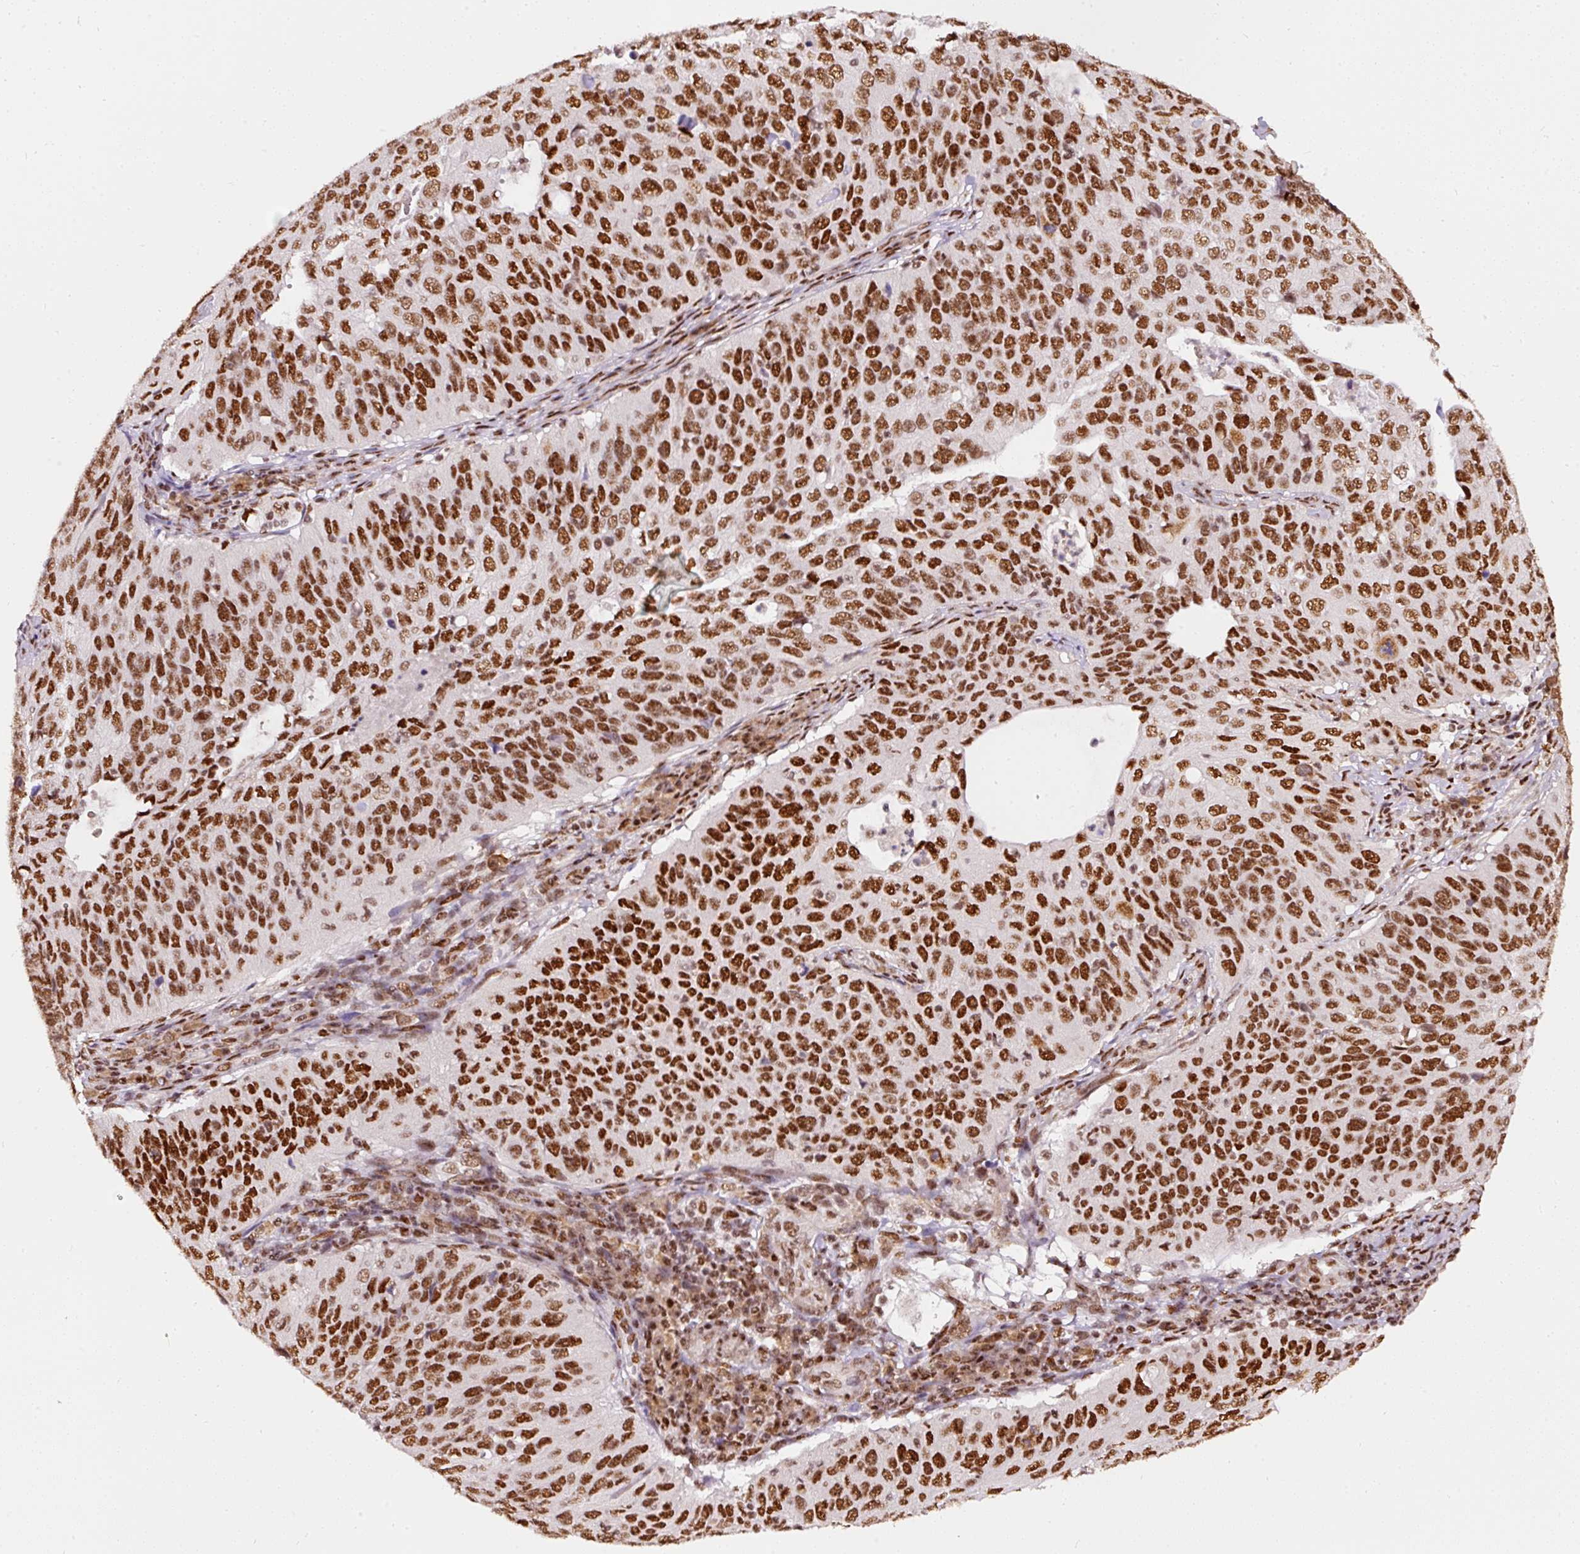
{"staining": {"intensity": "strong", "quantity": ">75%", "location": "nuclear"}, "tissue": "cervical cancer", "cell_type": "Tumor cells", "image_type": "cancer", "snomed": [{"axis": "morphology", "description": "Squamous cell carcinoma, NOS"}, {"axis": "topography", "description": "Cervix"}], "caption": "Brown immunohistochemical staining in human squamous cell carcinoma (cervical) displays strong nuclear staining in approximately >75% of tumor cells. The staining was performed using DAB (3,3'-diaminobenzidine) to visualize the protein expression in brown, while the nuclei were stained in blue with hematoxylin (Magnification: 20x).", "gene": "HNRNPC", "patient": {"sex": "female", "age": 36}}